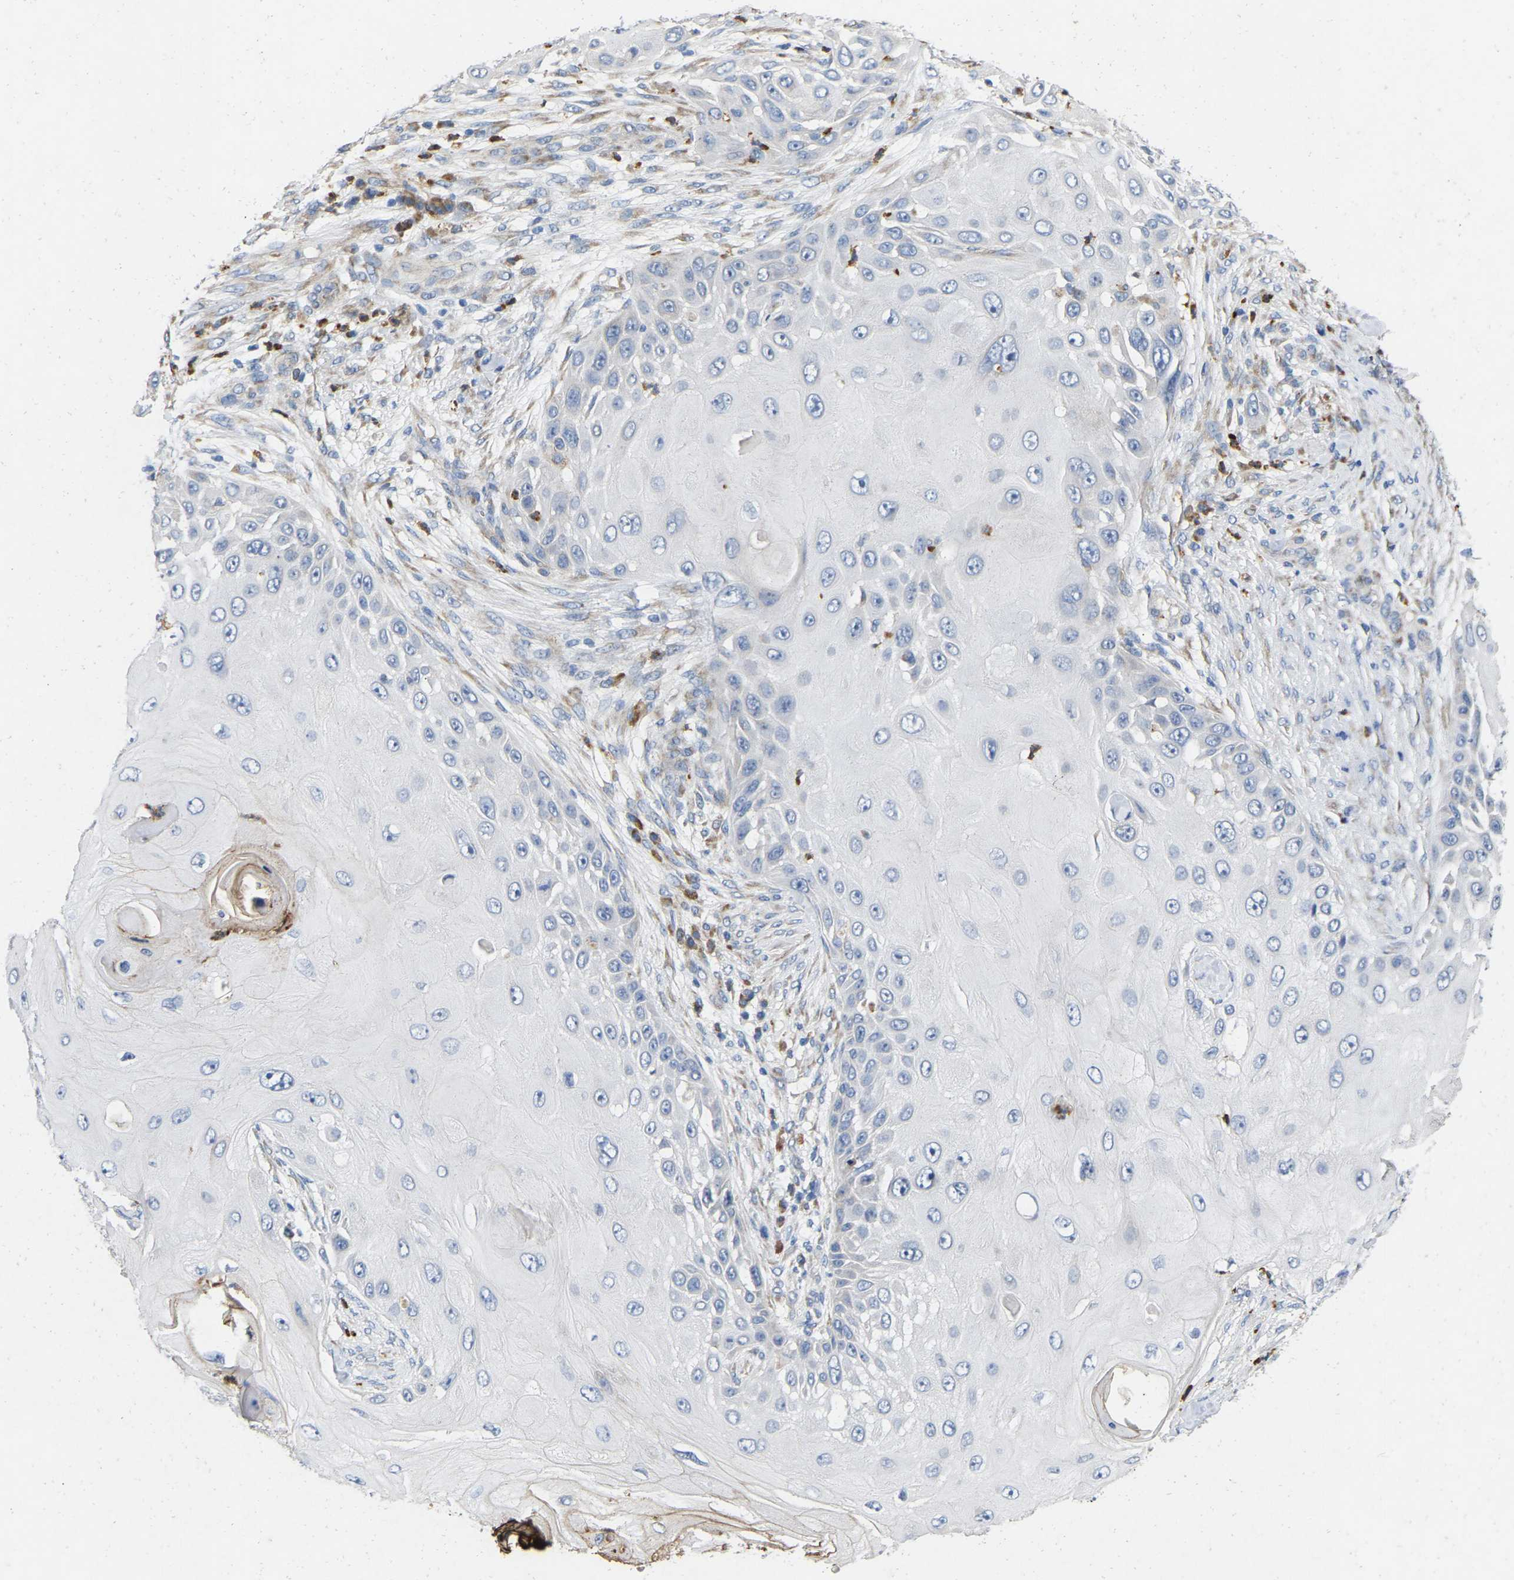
{"staining": {"intensity": "moderate", "quantity": "<25%", "location": "cytoplasmic/membranous"}, "tissue": "skin cancer", "cell_type": "Tumor cells", "image_type": "cancer", "snomed": [{"axis": "morphology", "description": "Squamous cell carcinoma, NOS"}, {"axis": "topography", "description": "Skin"}], "caption": "A brown stain shows moderate cytoplasmic/membranous staining of a protein in skin squamous cell carcinoma tumor cells.", "gene": "RHEB", "patient": {"sex": "female", "age": 44}}